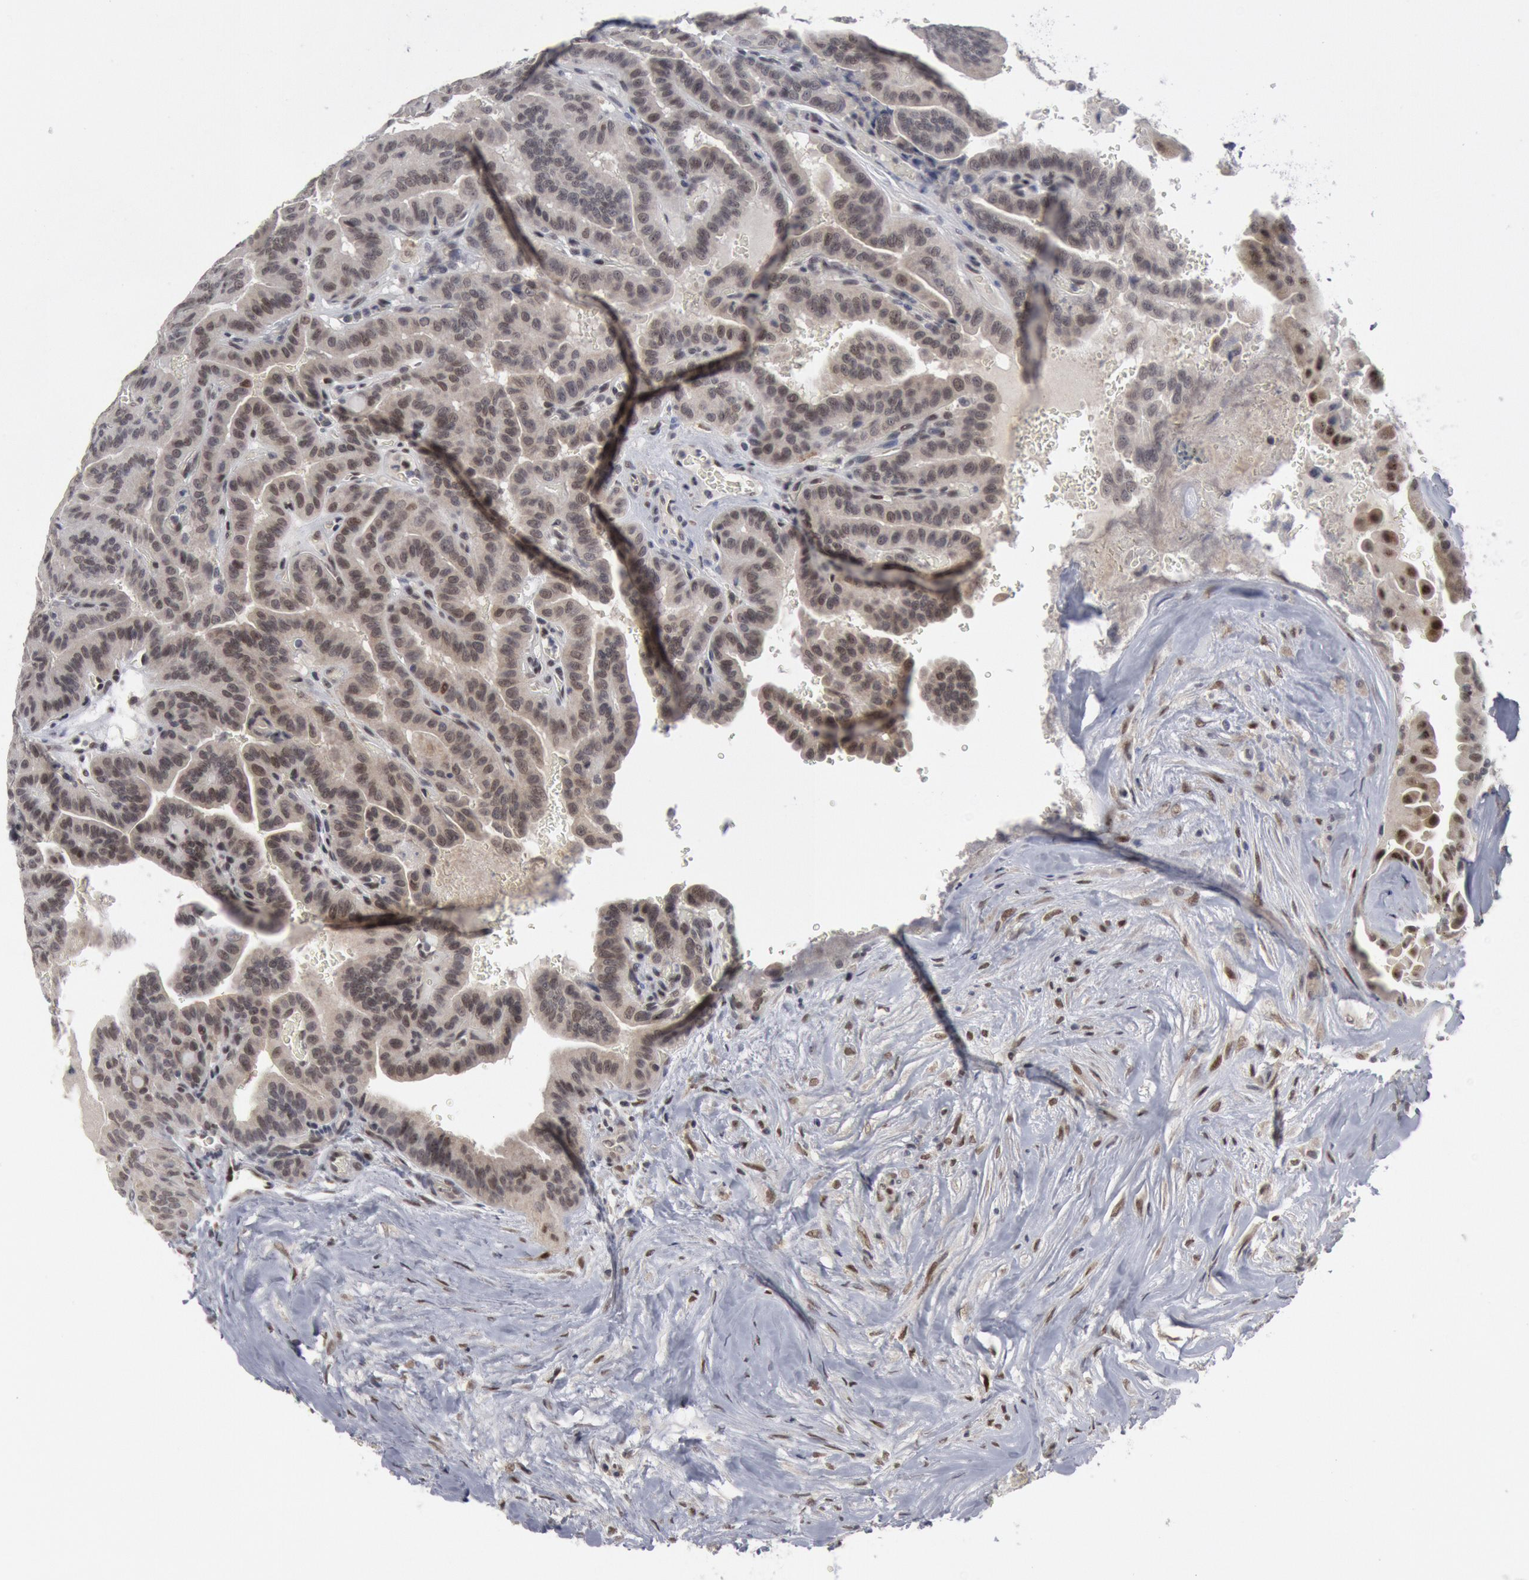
{"staining": {"intensity": "weak", "quantity": "<25%", "location": "nuclear"}, "tissue": "thyroid cancer", "cell_type": "Tumor cells", "image_type": "cancer", "snomed": [{"axis": "morphology", "description": "Papillary adenocarcinoma, NOS"}, {"axis": "topography", "description": "Thyroid gland"}], "caption": "IHC photomicrograph of thyroid cancer (papillary adenocarcinoma) stained for a protein (brown), which demonstrates no positivity in tumor cells.", "gene": "FOXO1", "patient": {"sex": "male", "age": 87}}